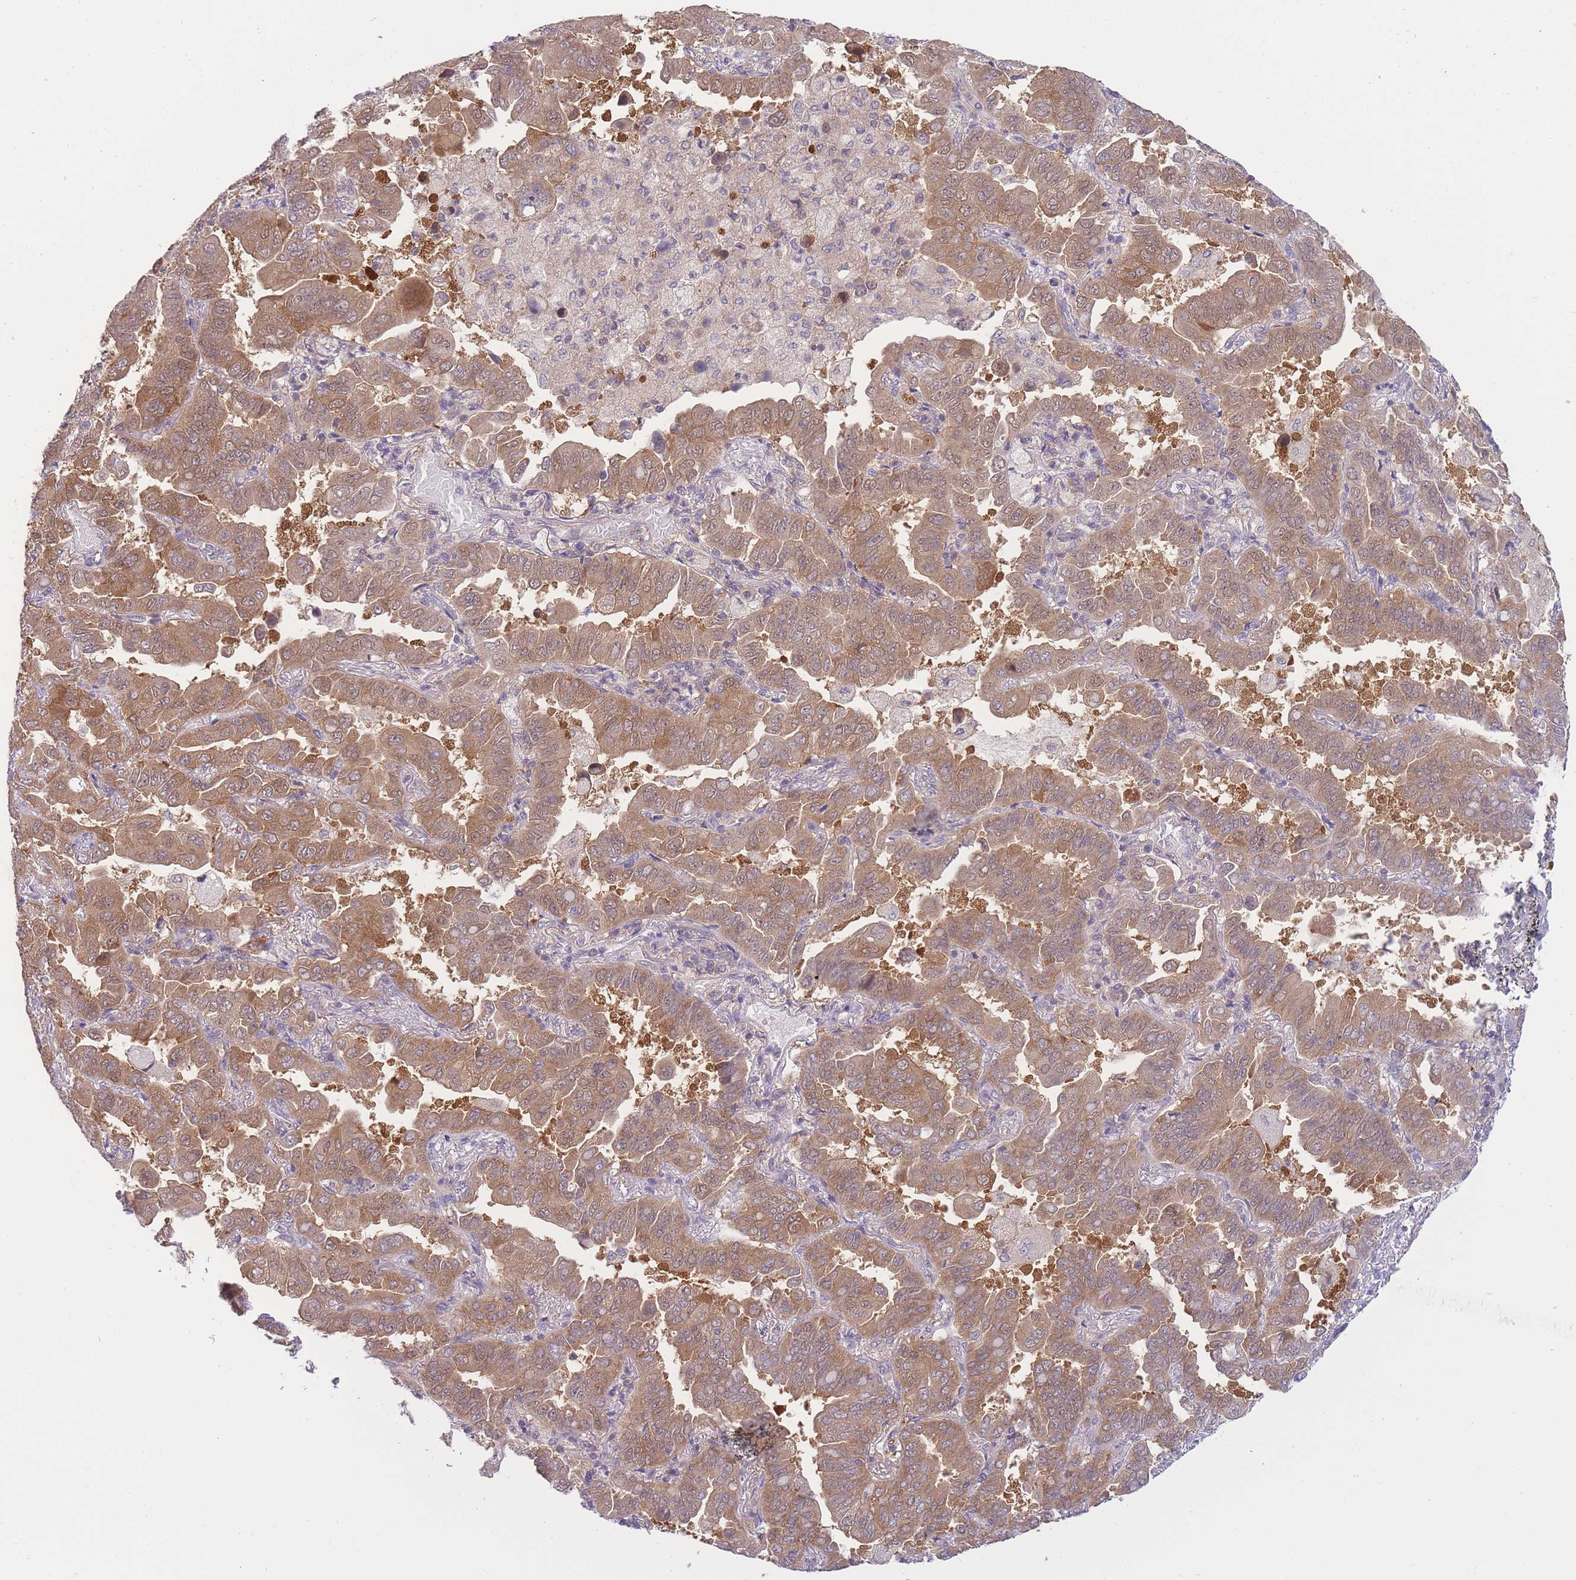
{"staining": {"intensity": "moderate", "quantity": ">75%", "location": "cytoplasmic/membranous"}, "tissue": "lung cancer", "cell_type": "Tumor cells", "image_type": "cancer", "snomed": [{"axis": "morphology", "description": "Adenocarcinoma, NOS"}, {"axis": "topography", "description": "Lung"}], "caption": "There is medium levels of moderate cytoplasmic/membranous positivity in tumor cells of lung adenocarcinoma, as demonstrated by immunohistochemical staining (brown color).", "gene": "PFDN6", "patient": {"sex": "male", "age": 64}}